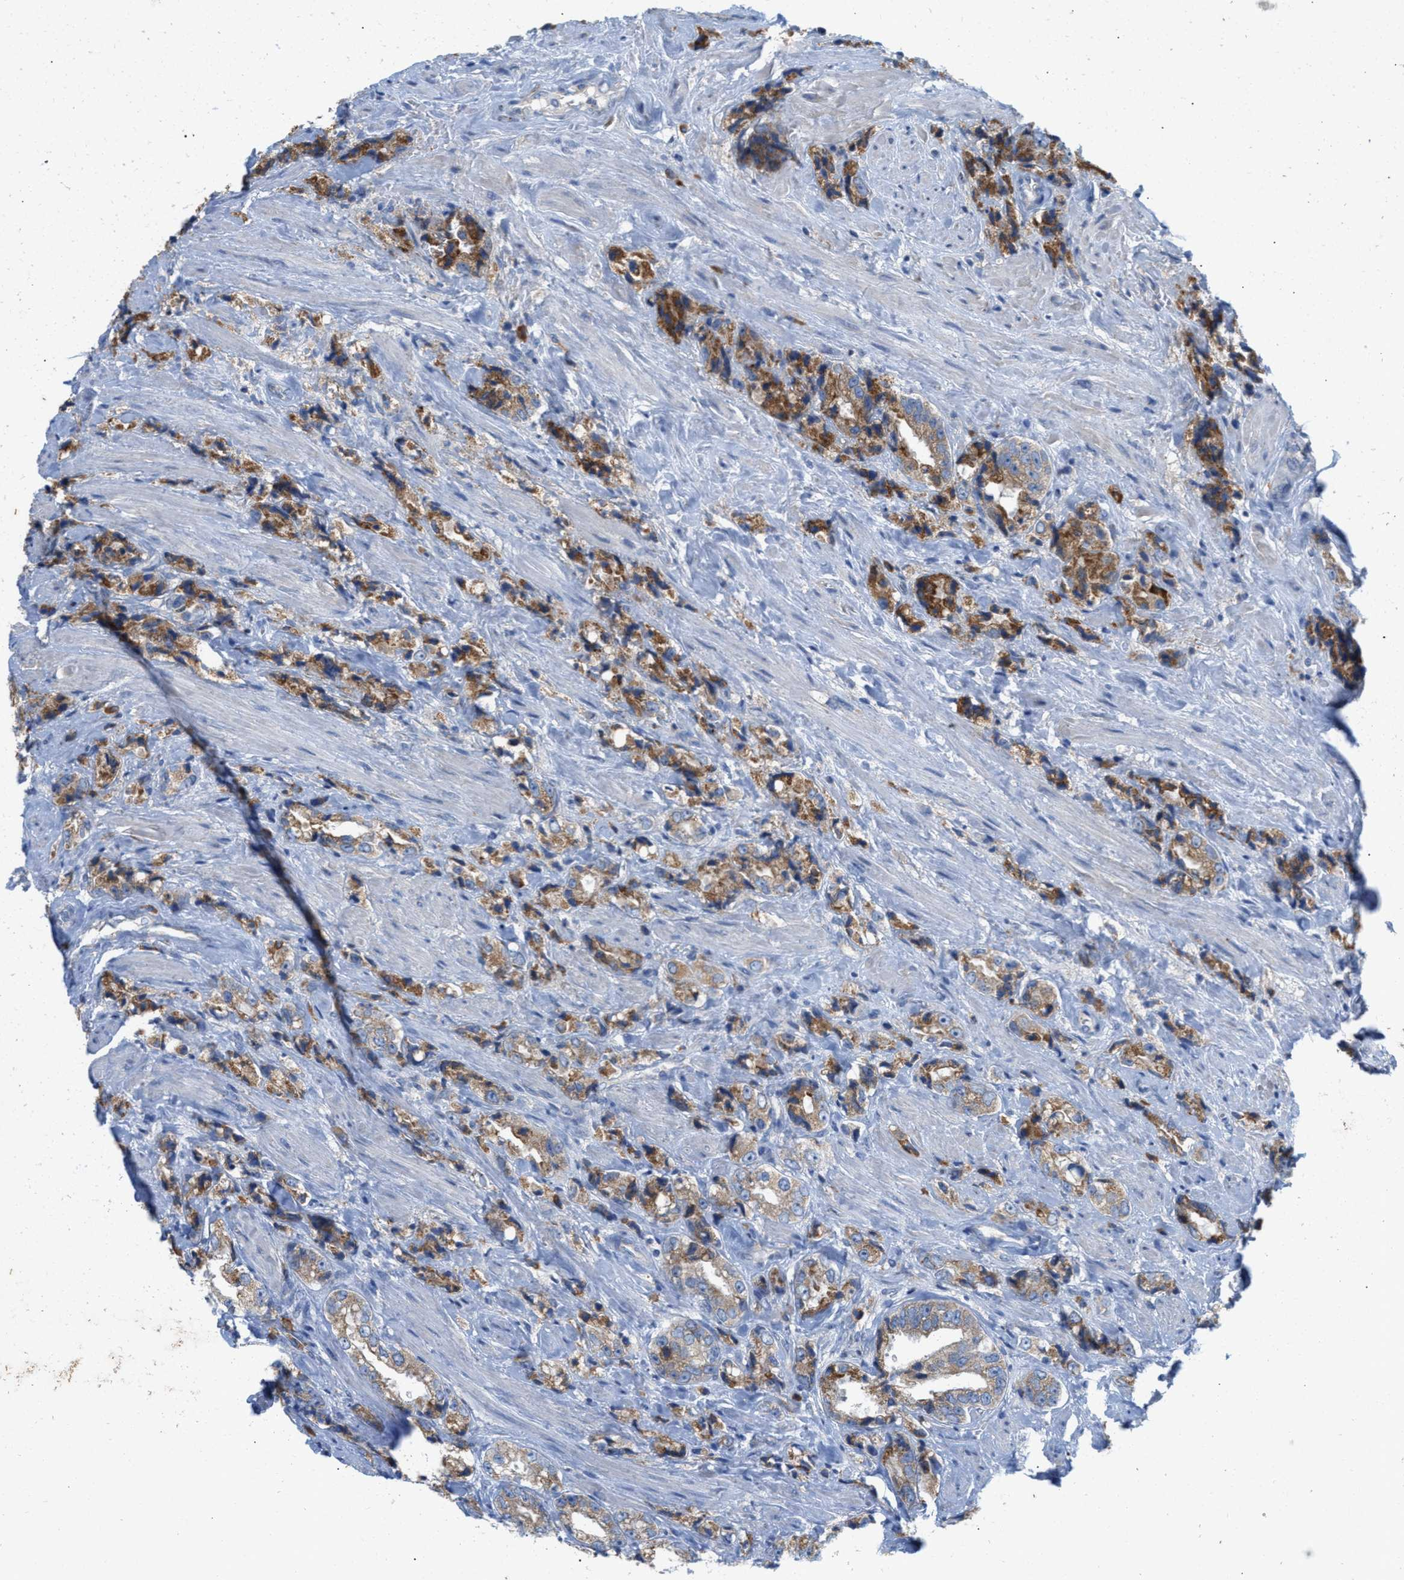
{"staining": {"intensity": "moderate", "quantity": ">75%", "location": "cytoplasmic/membranous"}, "tissue": "prostate cancer", "cell_type": "Tumor cells", "image_type": "cancer", "snomed": [{"axis": "morphology", "description": "Adenocarcinoma, High grade"}, {"axis": "topography", "description": "Prostate"}], "caption": "Brown immunohistochemical staining in human prostate cancer (adenocarcinoma (high-grade)) reveals moderate cytoplasmic/membranous staining in about >75% of tumor cells. The protein of interest is stained brown, and the nuclei are stained in blue (DAB (3,3'-diaminobenzidine) IHC with brightfield microscopy, high magnification).", "gene": "DYNC2I1", "patient": {"sex": "male", "age": 61}}